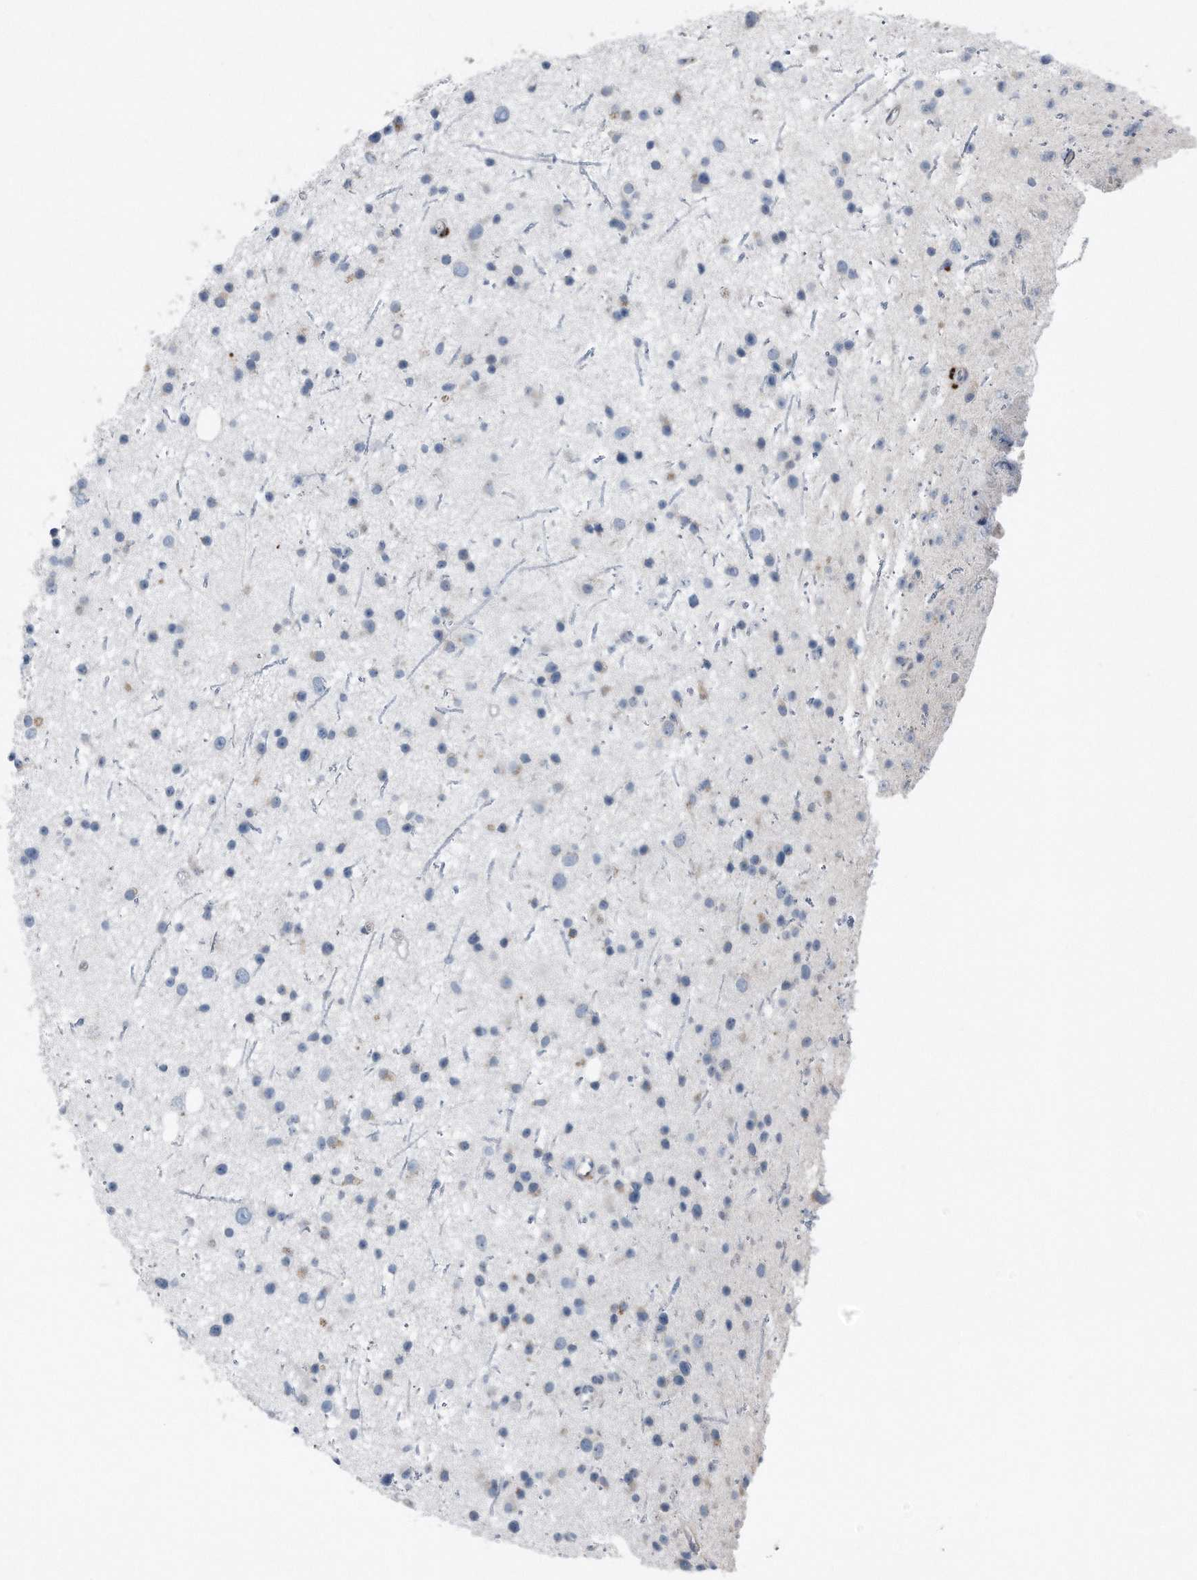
{"staining": {"intensity": "negative", "quantity": "none", "location": "none"}, "tissue": "glioma", "cell_type": "Tumor cells", "image_type": "cancer", "snomed": [{"axis": "morphology", "description": "Glioma, malignant, Low grade"}, {"axis": "topography", "description": "Cerebral cortex"}], "caption": "IHC of malignant glioma (low-grade) reveals no positivity in tumor cells.", "gene": "ZNF772", "patient": {"sex": "female", "age": 39}}